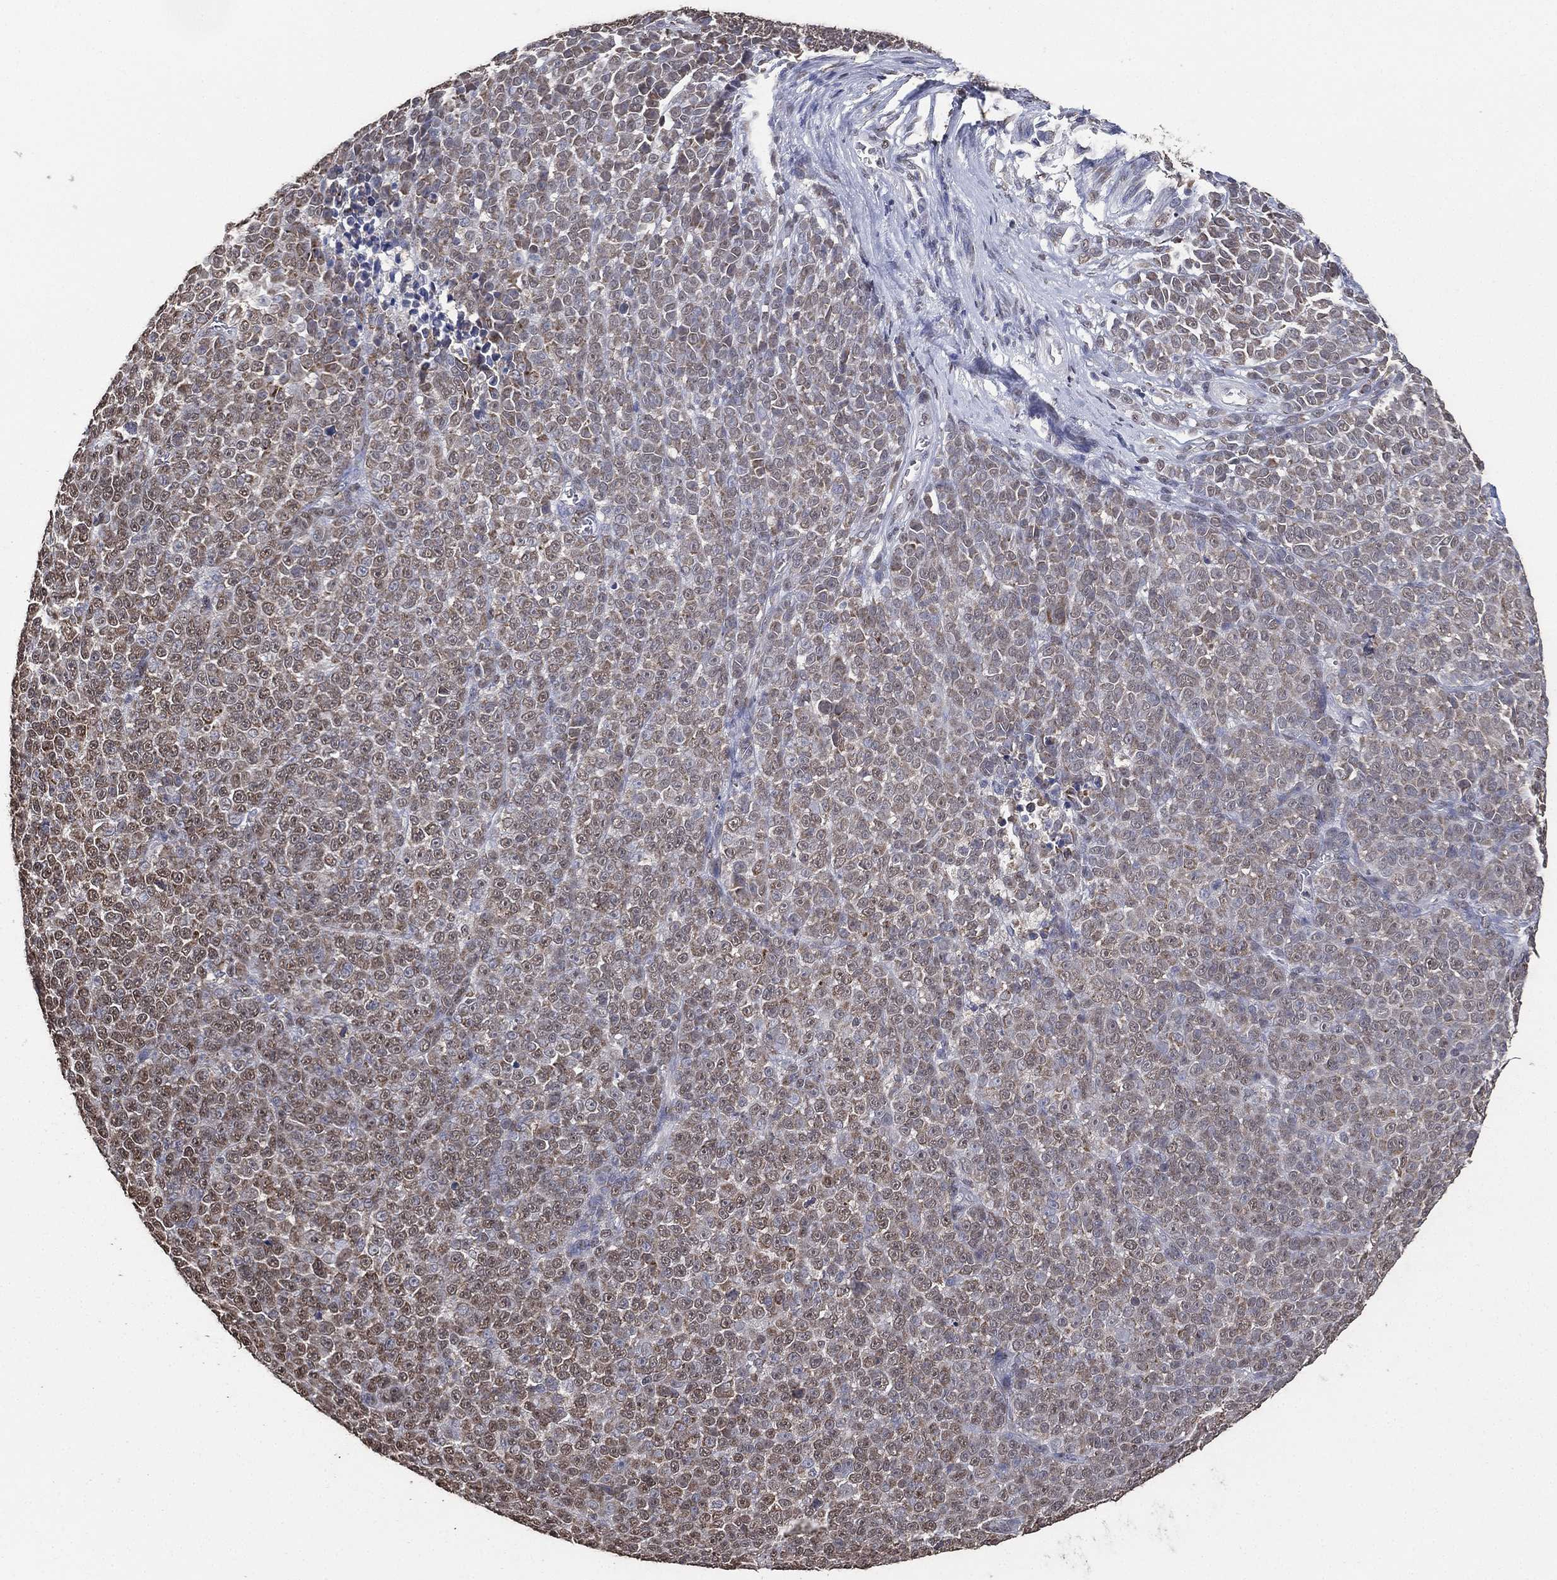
{"staining": {"intensity": "weak", "quantity": "25%-75%", "location": "cytoplasmic/membranous"}, "tissue": "melanoma", "cell_type": "Tumor cells", "image_type": "cancer", "snomed": [{"axis": "morphology", "description": "Malignant melanoma, NOS"}, {"axis": "topography", "description": "Skin"}], "caption": "A low amount of weak cytoplasmic/membranous expression is appreciated in about 25%-75% of tumor cells in malignant melanoma tissue.", "gene": "ALDH7A1", "patient": {"sex": "female", "age": 95}}